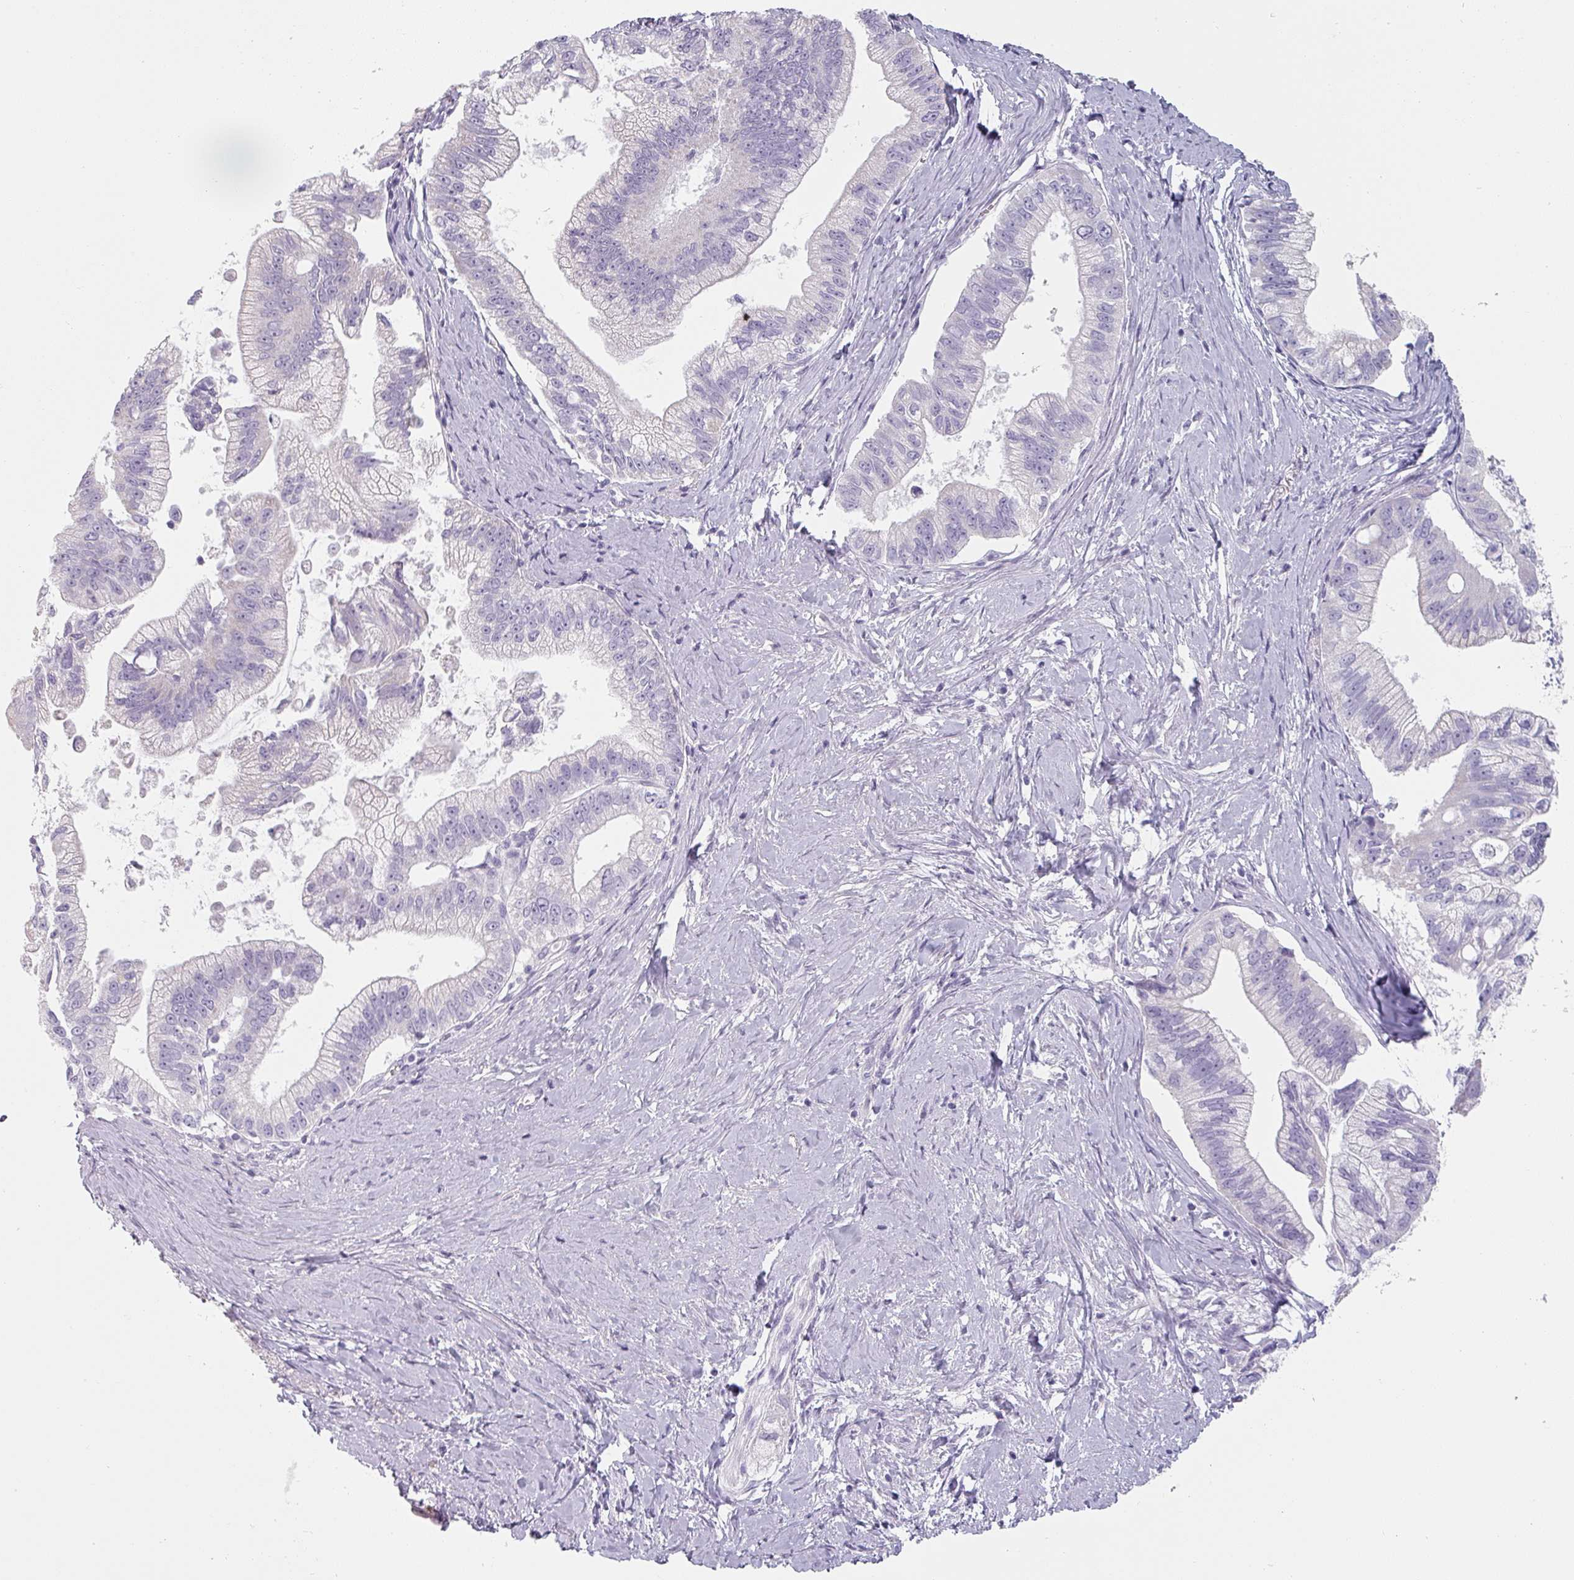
{"staining": {"intensity": "negative", "quantity": "none", "location": "none"}, "tissue": "pancreatic cancer", "cell_type": "Tumor cells", "image_type": "cancer", "snomed": [{"axis": "morphology", "description": "Adenocarcinoma, NOS"}, {"axis": "topography", "description": "Pancreas"}], "caption": "Histopathology image shows no protein positivity in tumor cells of pancreatic cancer tissue.", "gene": "SFTPA1", "patient": {"sex": "male", "age": 70}}